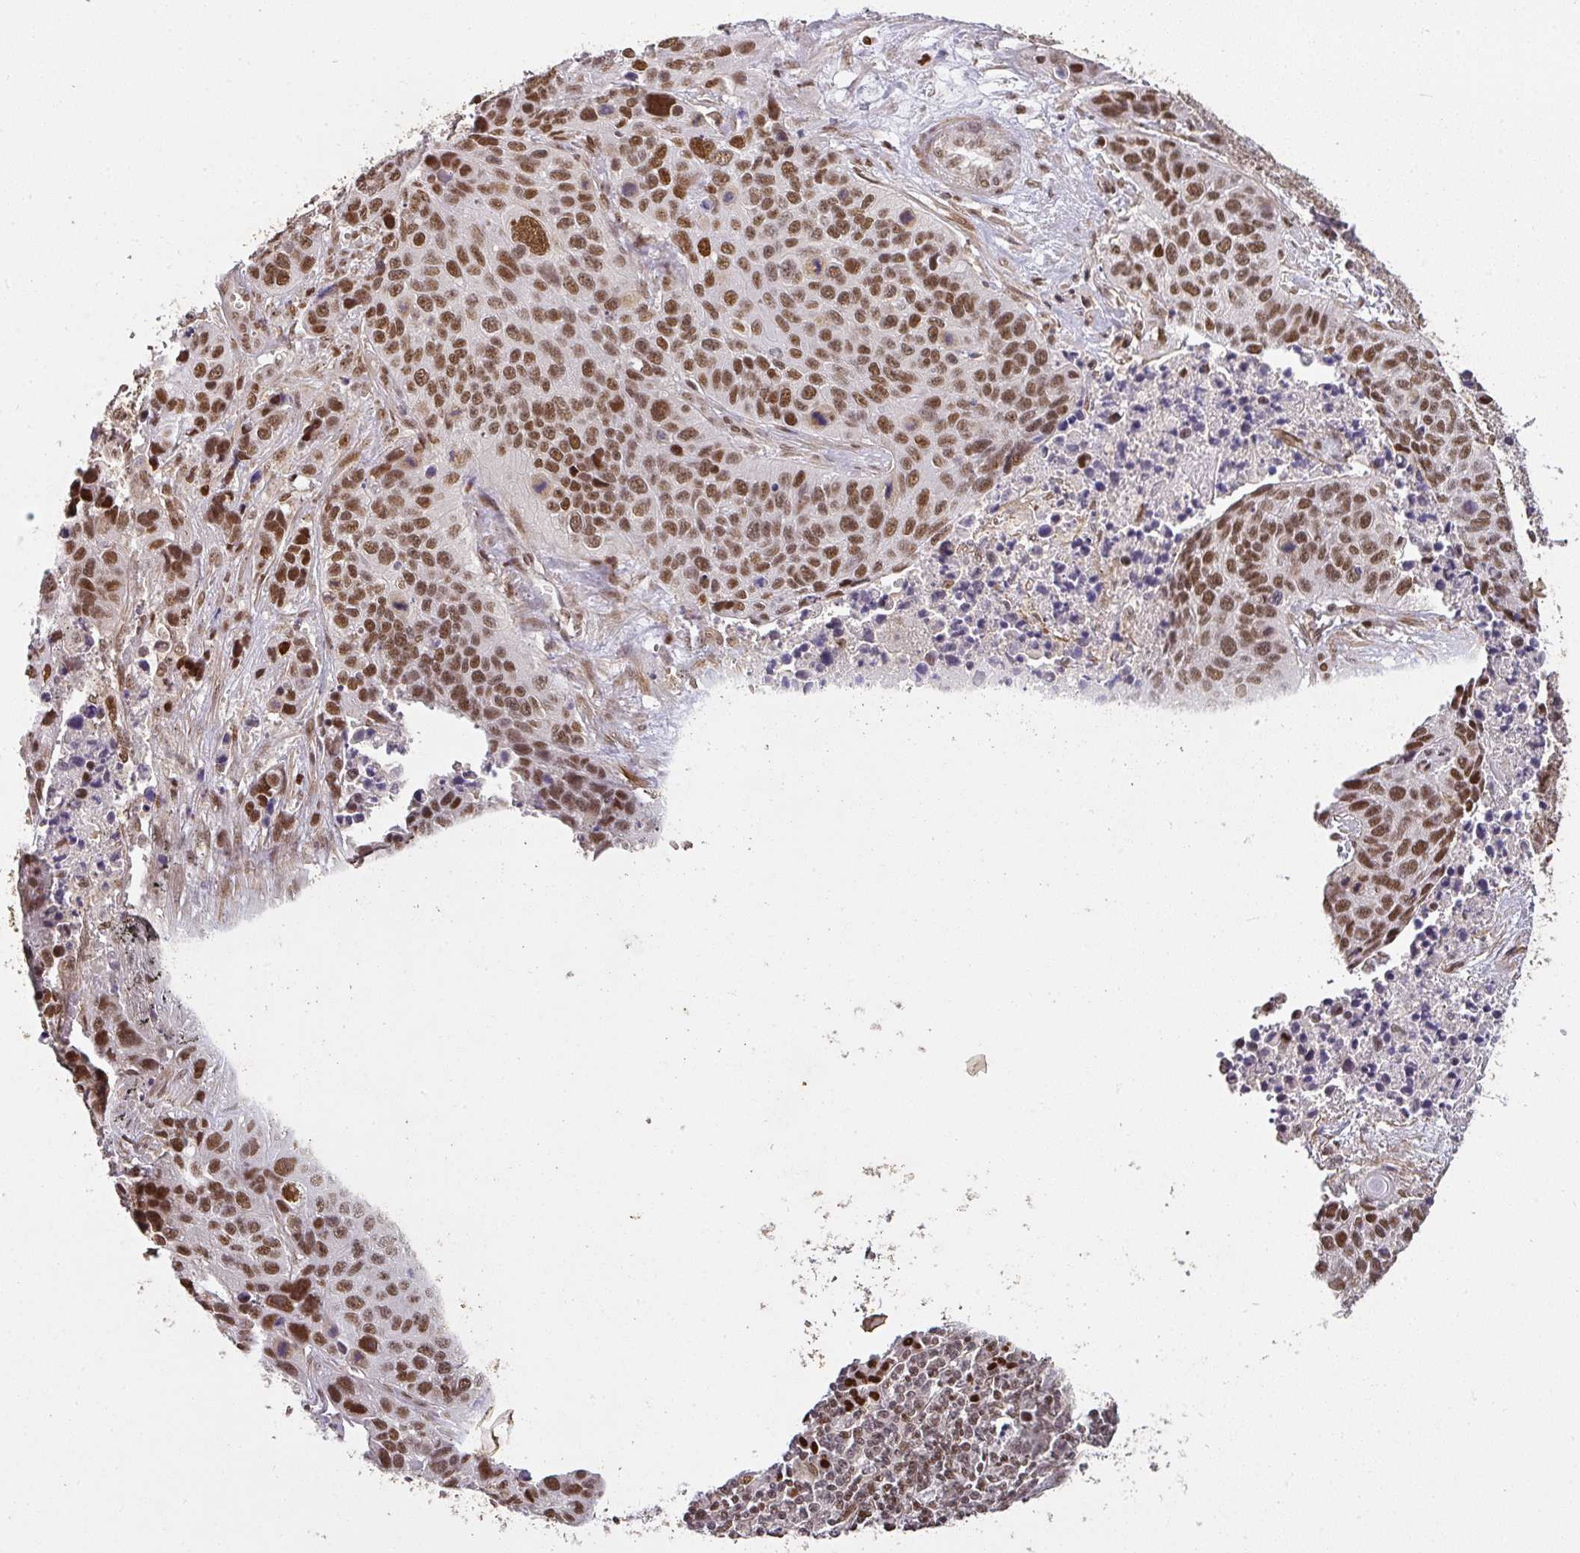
{"staining": {"intensity": "moderate", "quantity": ">75%", "location": "nuclear"}, "tissue": "lung cancer", "cell_type": "Tumor cells", "image_type": "cancer", "snomed": [{"axis": "morphology", "description": "Squamous cell carcinoma, NOS"}, {"axis": "topography", "description": "Lung"}], "caption": "Immunohistochemical staining of lung squamous cell carcinoma displays moderate nuclear protein positivity in about >75% of tumor cells.", "gene": "GPRIN2", "patient": {"sex": "male", "age": 62}}